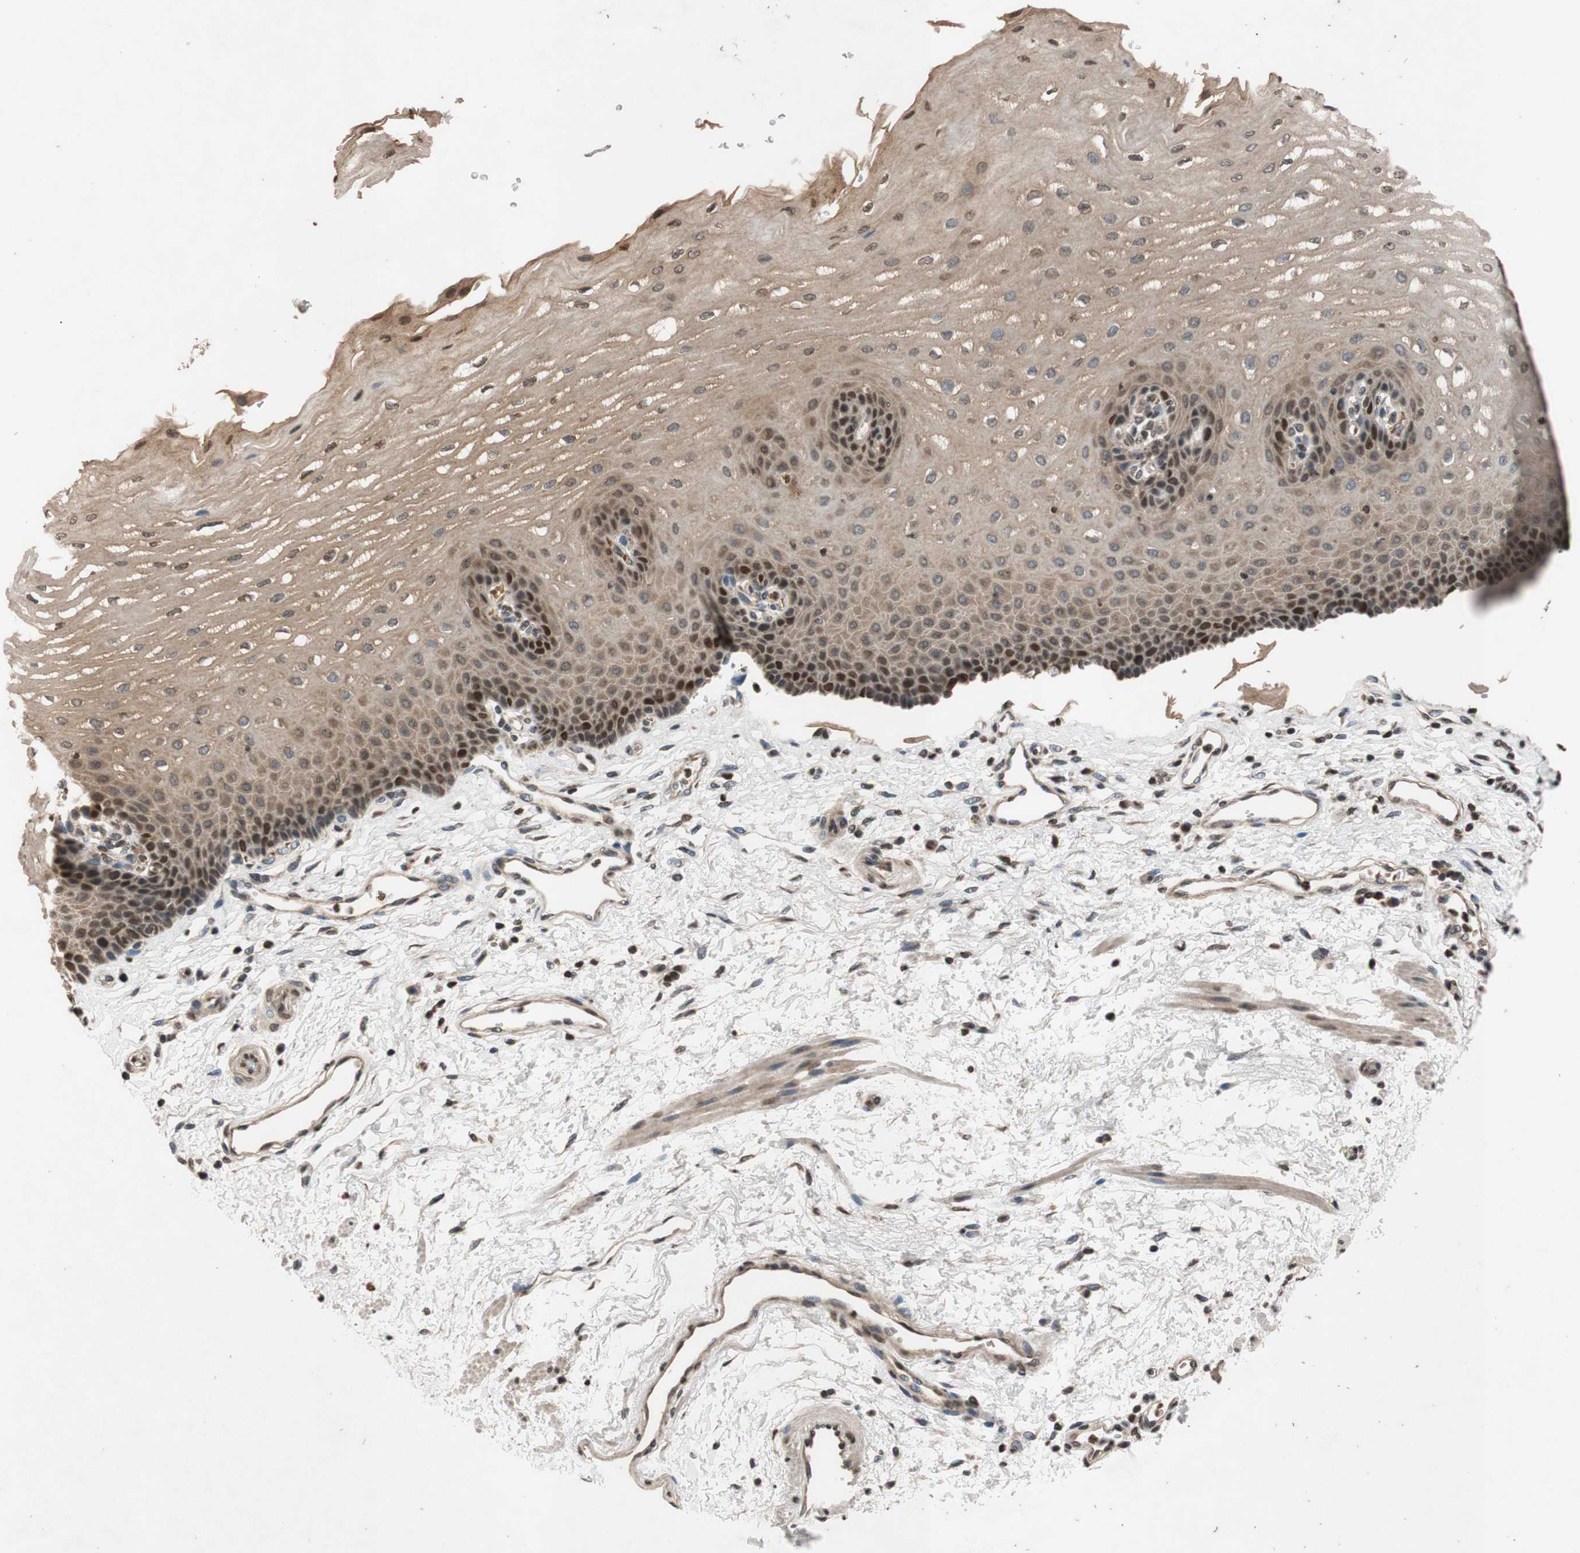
{"staining": {"intensity": "strong", "quantity": "25%-75%", "location": "cytoplasmic/membranous,nuclear"}, "tissue": "esophagus", "cell_type": "Squamous epithelial cells", "image_type": "normal", "snomed": [{"axis": "morphology", "description": "Normal tissue, NOS"}, {"axis": "topography", "description": "Esophagus"}], "caption": "IHC micrograph of normal human esophagus stained for a protein (brown), which shows high levels of strong cytoplasmic/membranous,nuclear positivity in about 25%-75% of squamous epithelial cells.", "gene": "MCM6", "patient": {"sex": "male", "age": 54}}